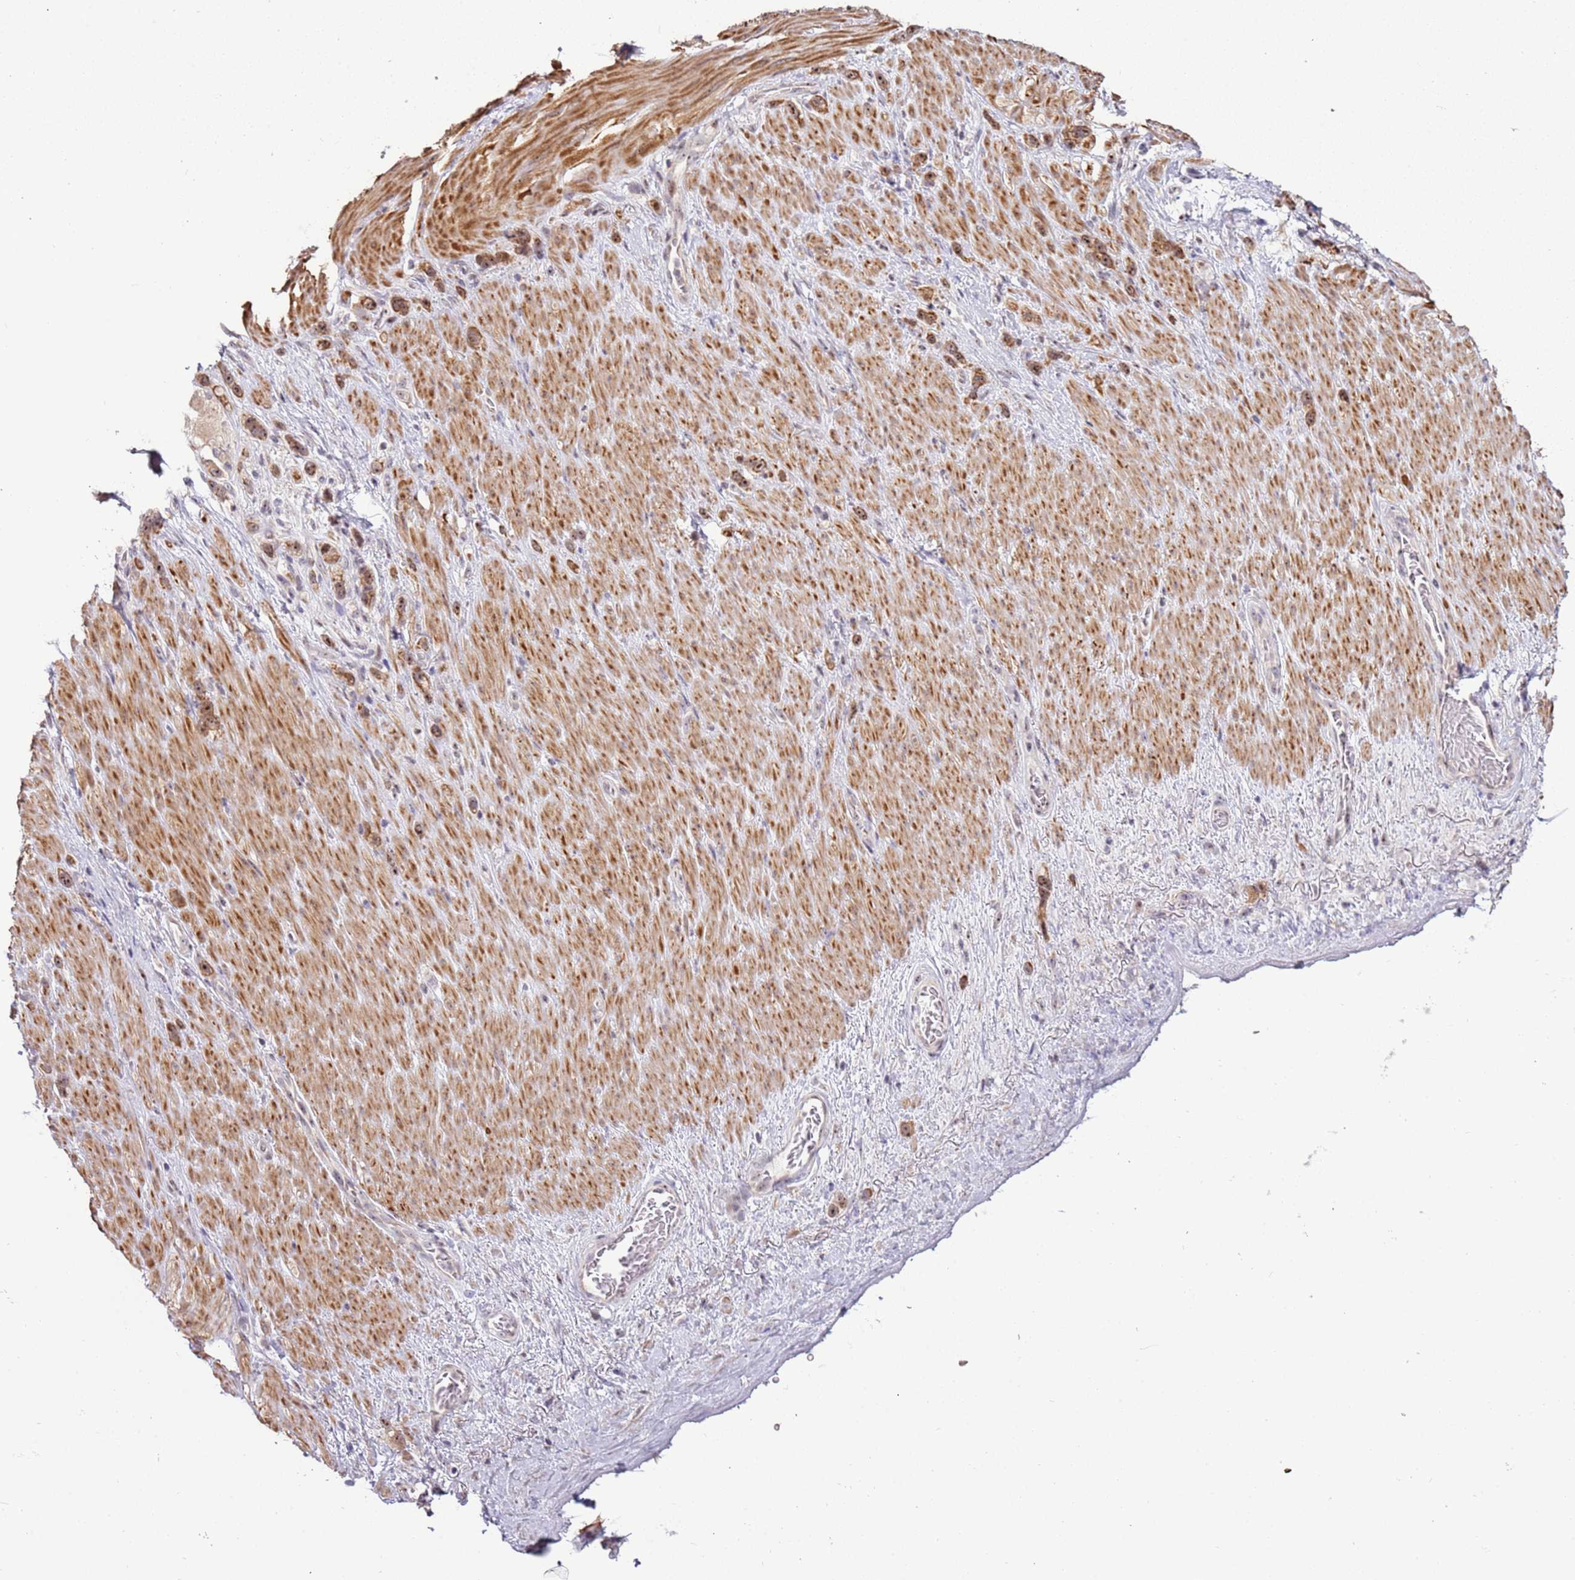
{"staining": {"intensity": "moderate", "quantity": ">75%", "location": "nuclear"}, "tissue": "stomach cancer", "cell_type": "Tumor cells", "image_type": "cancer", "snomed": [{"axis": "morphology", "description": "Adenocarcinoma, NOS"}, {"axis": "topography", "description": "Stomach"}], "caption": "Moderate nuclear protein staining is appreciated in about >75% of tumor cells in stomach cancer (adenocarcinoma). (Brightfield microscopy of DAB IHC at high magnification).", "gene": "UCMA", "patient": {"sex": "female", "age": 65}}